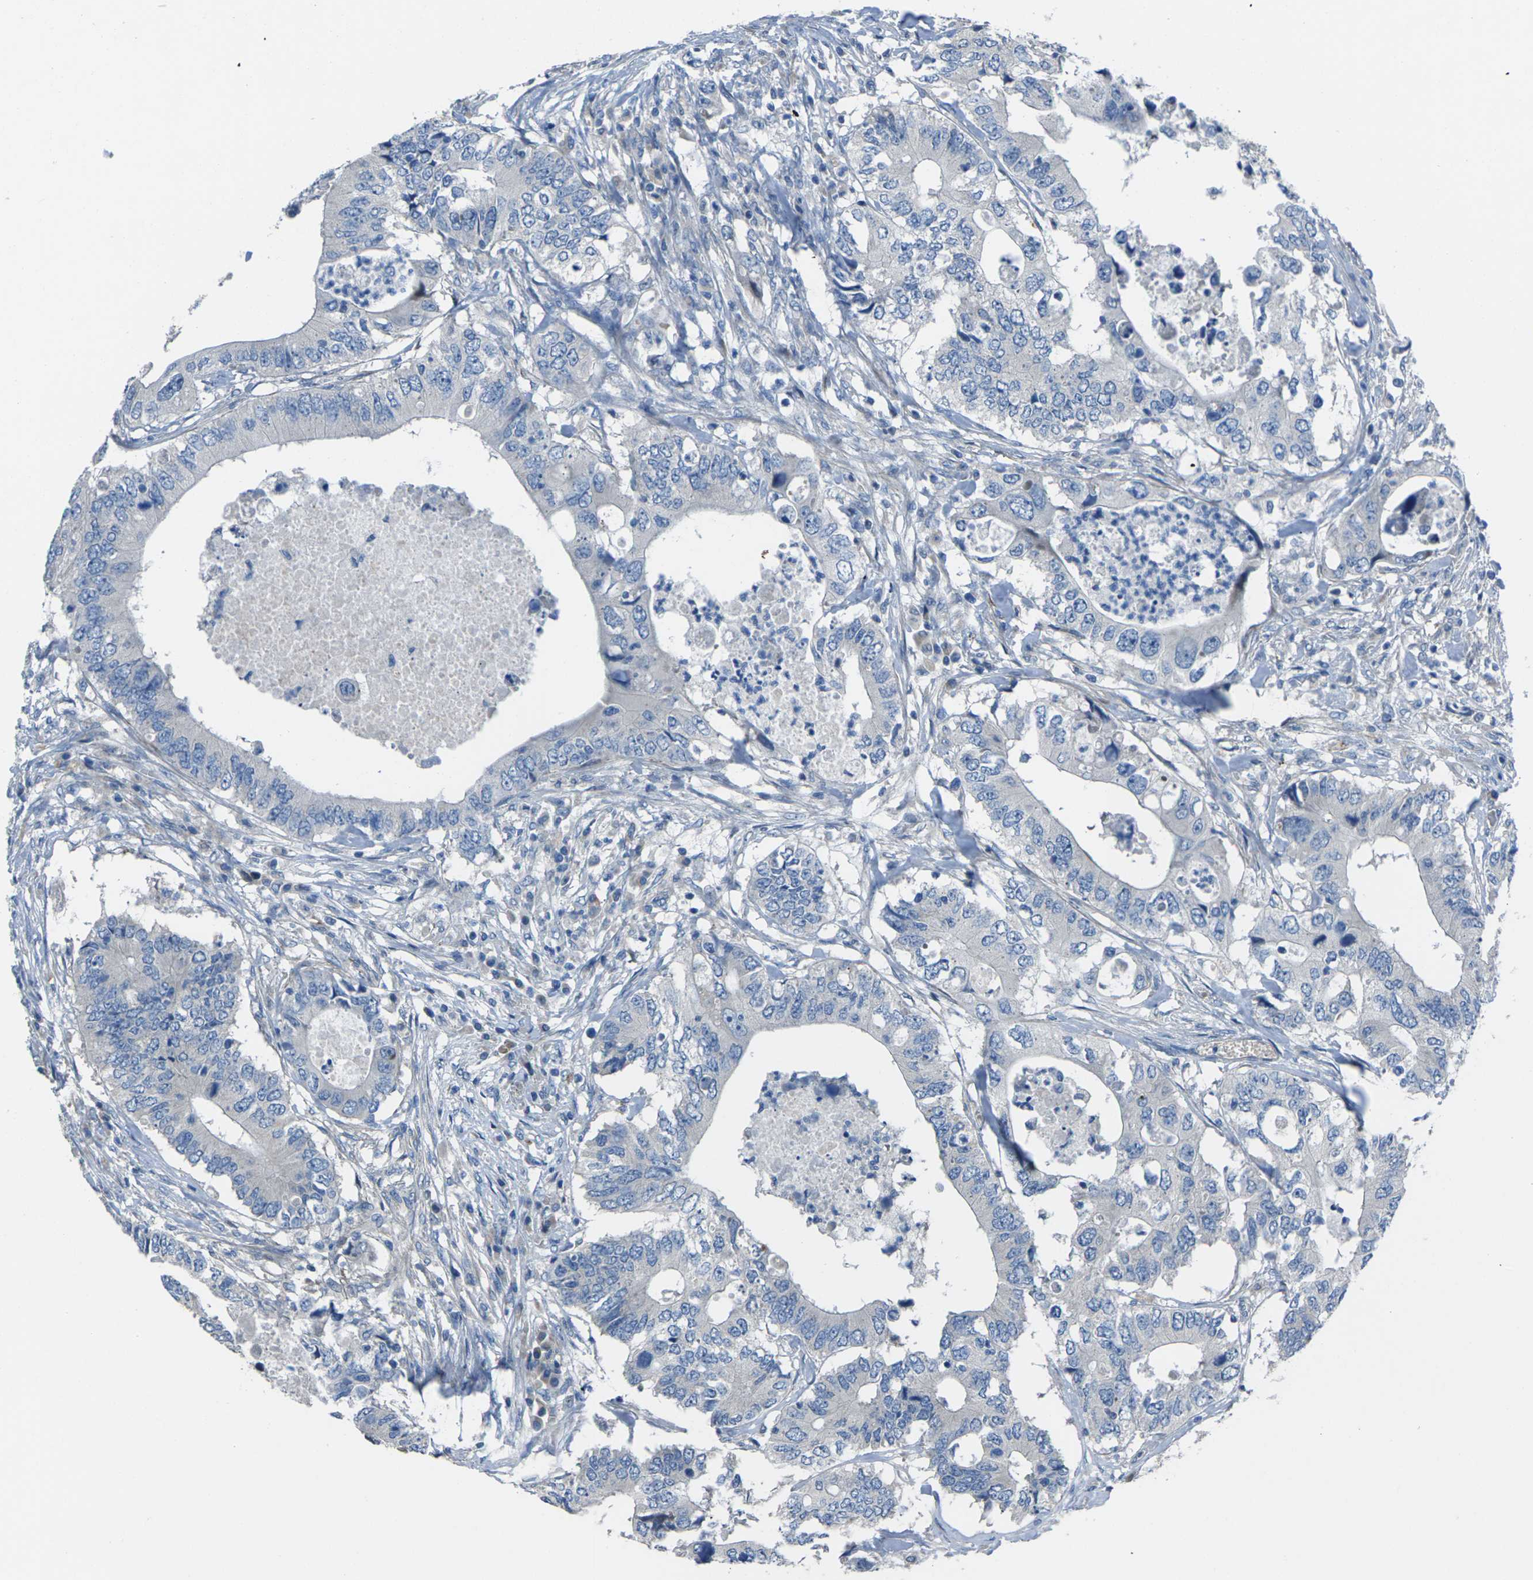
{"staining": {"intensity": "negative", "quantity": "none", "location": "none"}, "tissue": "colorectal cancer", "cell_type": "Tumor cells", "image_type": "cancer", "snomed": [{"axis": "morphology", "description": "Adenocarcinoma, NOS"}, {"axis": "topography", "description": "Colon"}], "caption": "Tumor cells are negative for brown protein staining in adenocarcinoma (colorectal).", "gene": "EDNRA", "patient": {"sex": "male", "age": 71}}